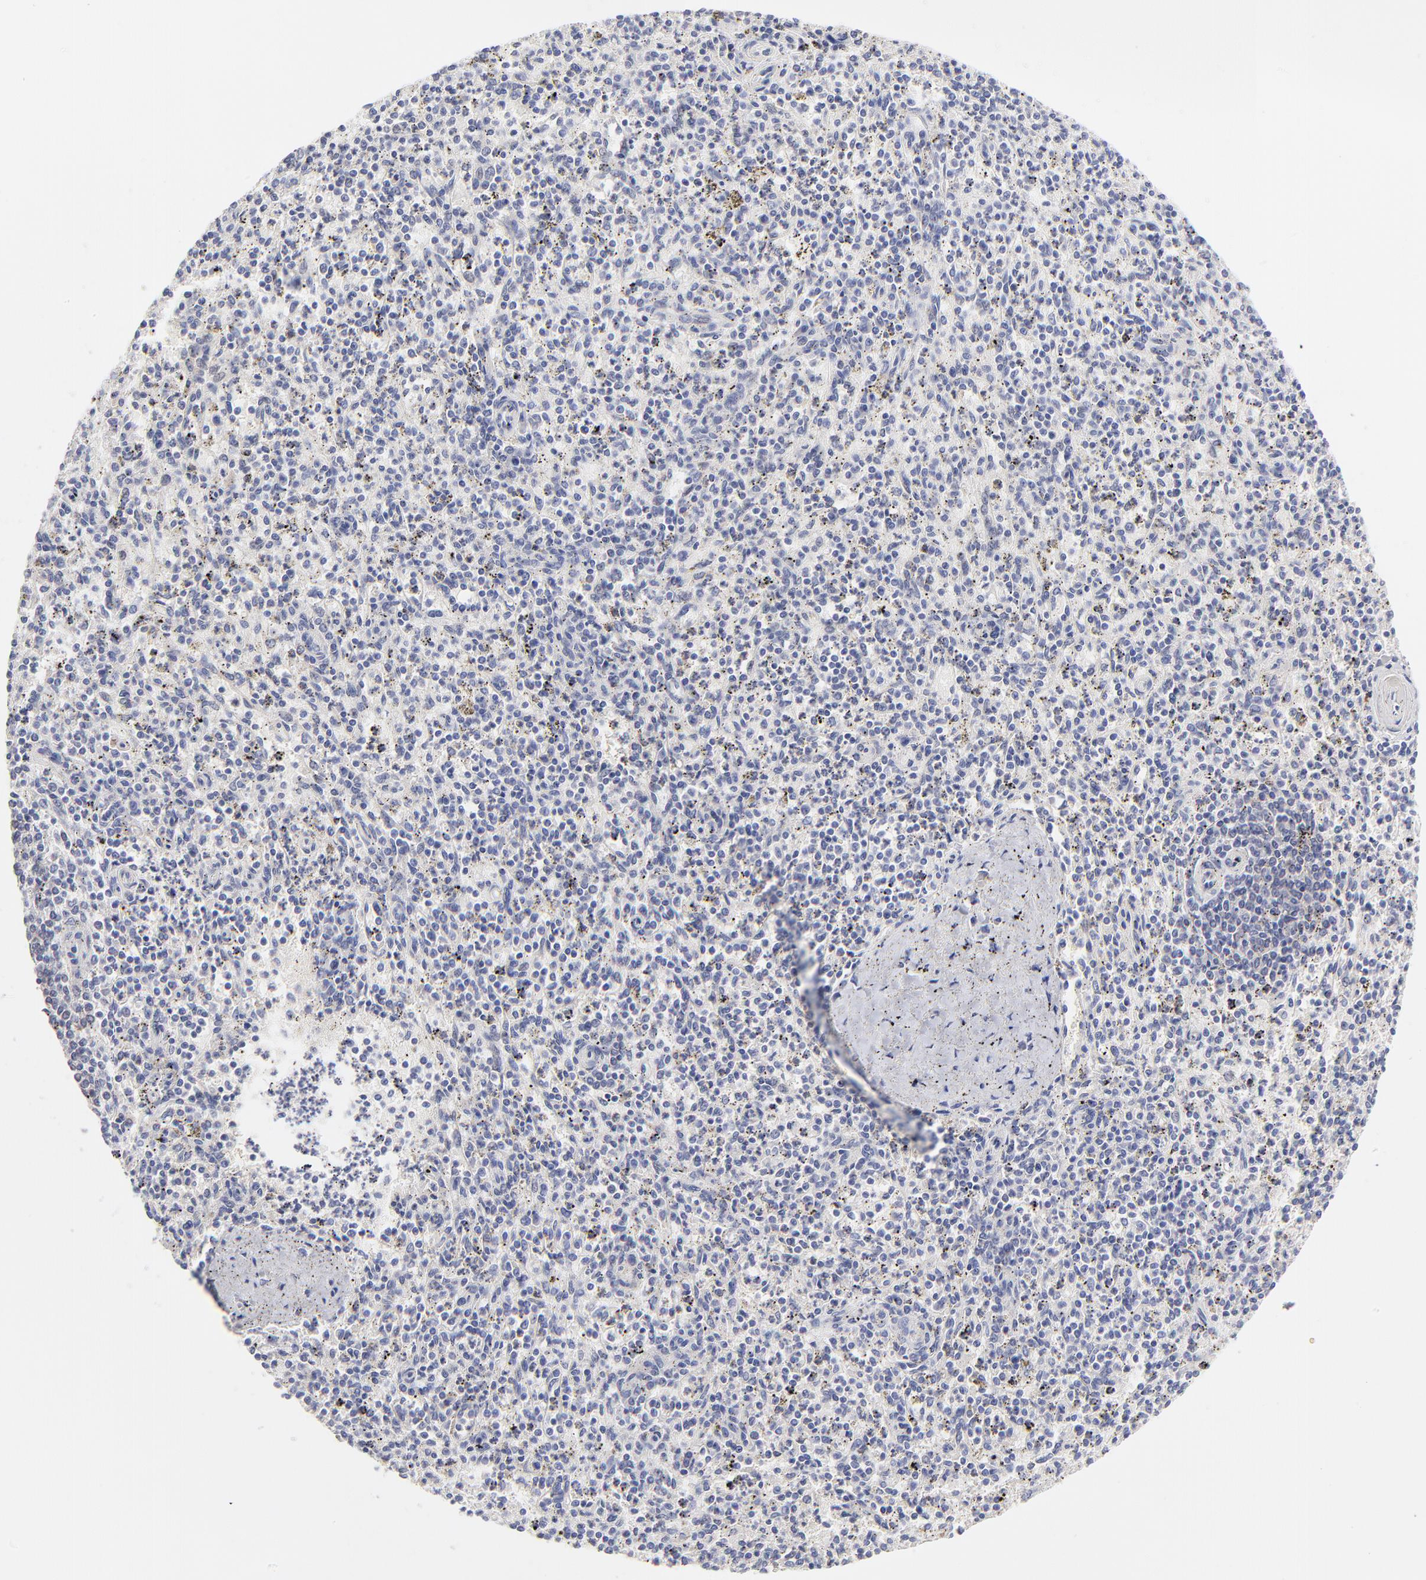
{"staining": {"intensity": "negative", "quantity": "none", "location": "none"}, "tissue": "spleen", "cell_type": "Cells in red pulp", "image_type": "normal", "snomed": [{"axis": "morphology", "description": "Normal tissue, NOS"}, {"axis": "topography", "description": "Spleen"}], "caption": "DAB immunohistochemical staining of benign human spleen shows no significant staining in cells in red pulp.", "gene": "BTG2", "patient": {"sex": "male", "age": 72}}